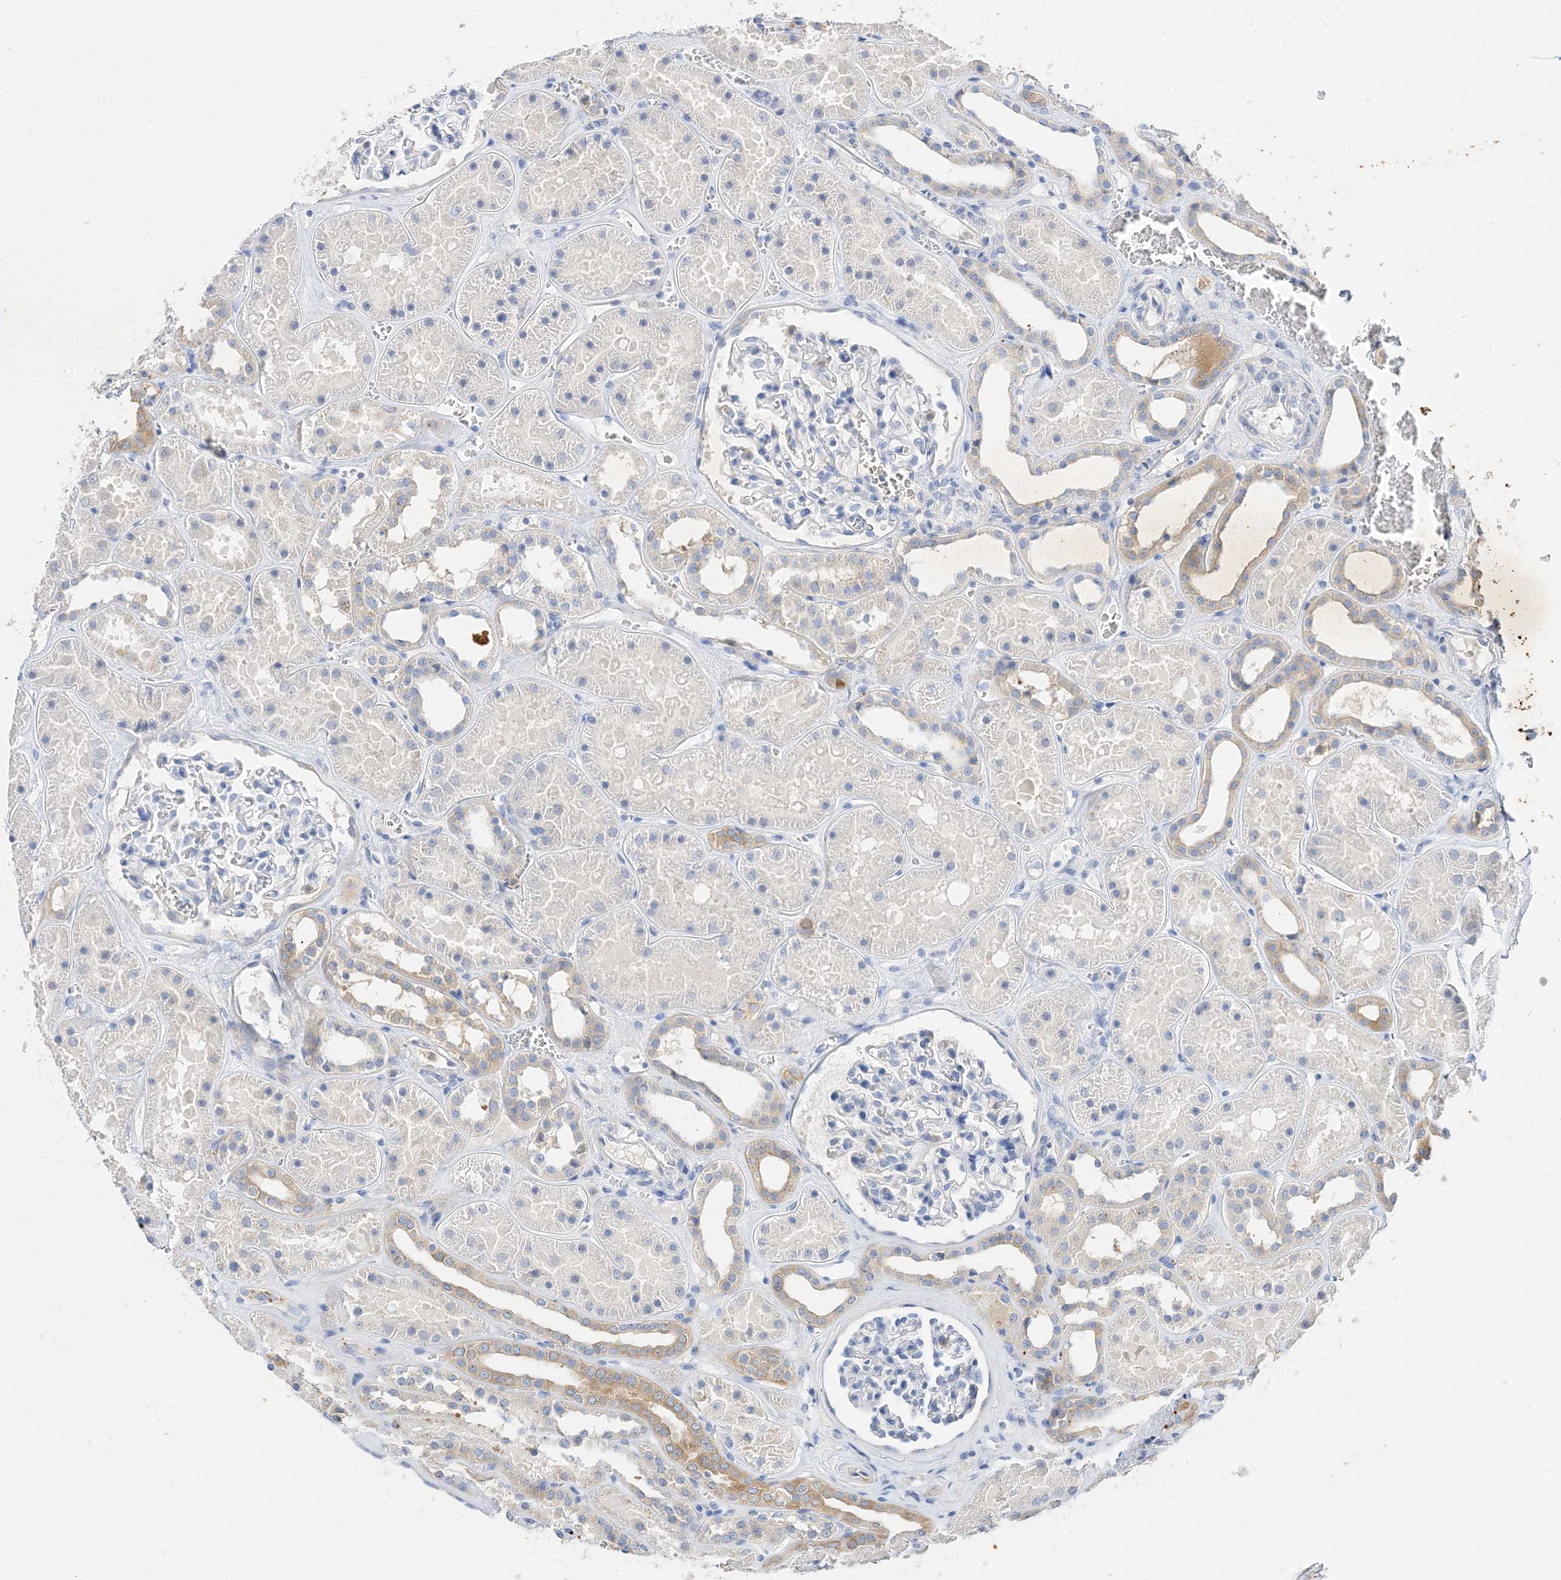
{"staining": {"intensity": "negative", "quantity": "none", "location": "none"}, "tissue": "kidney", "cell_type": "Cells in glomeruli", "image_type": "normal", "snomed": [{"axis": "morphology", "description": "Normal tissue, NOS"}, {"axis": "topography", "description": "Kidney"}], "caption": "A histopathology image of human kidney is negative for staining in cells in glomeruli. (DAB (3,3'-diaminobenzidine) IHC, high magnification).", "gene": "ARV1", "patient": {"sex": "female", "age": 41}}